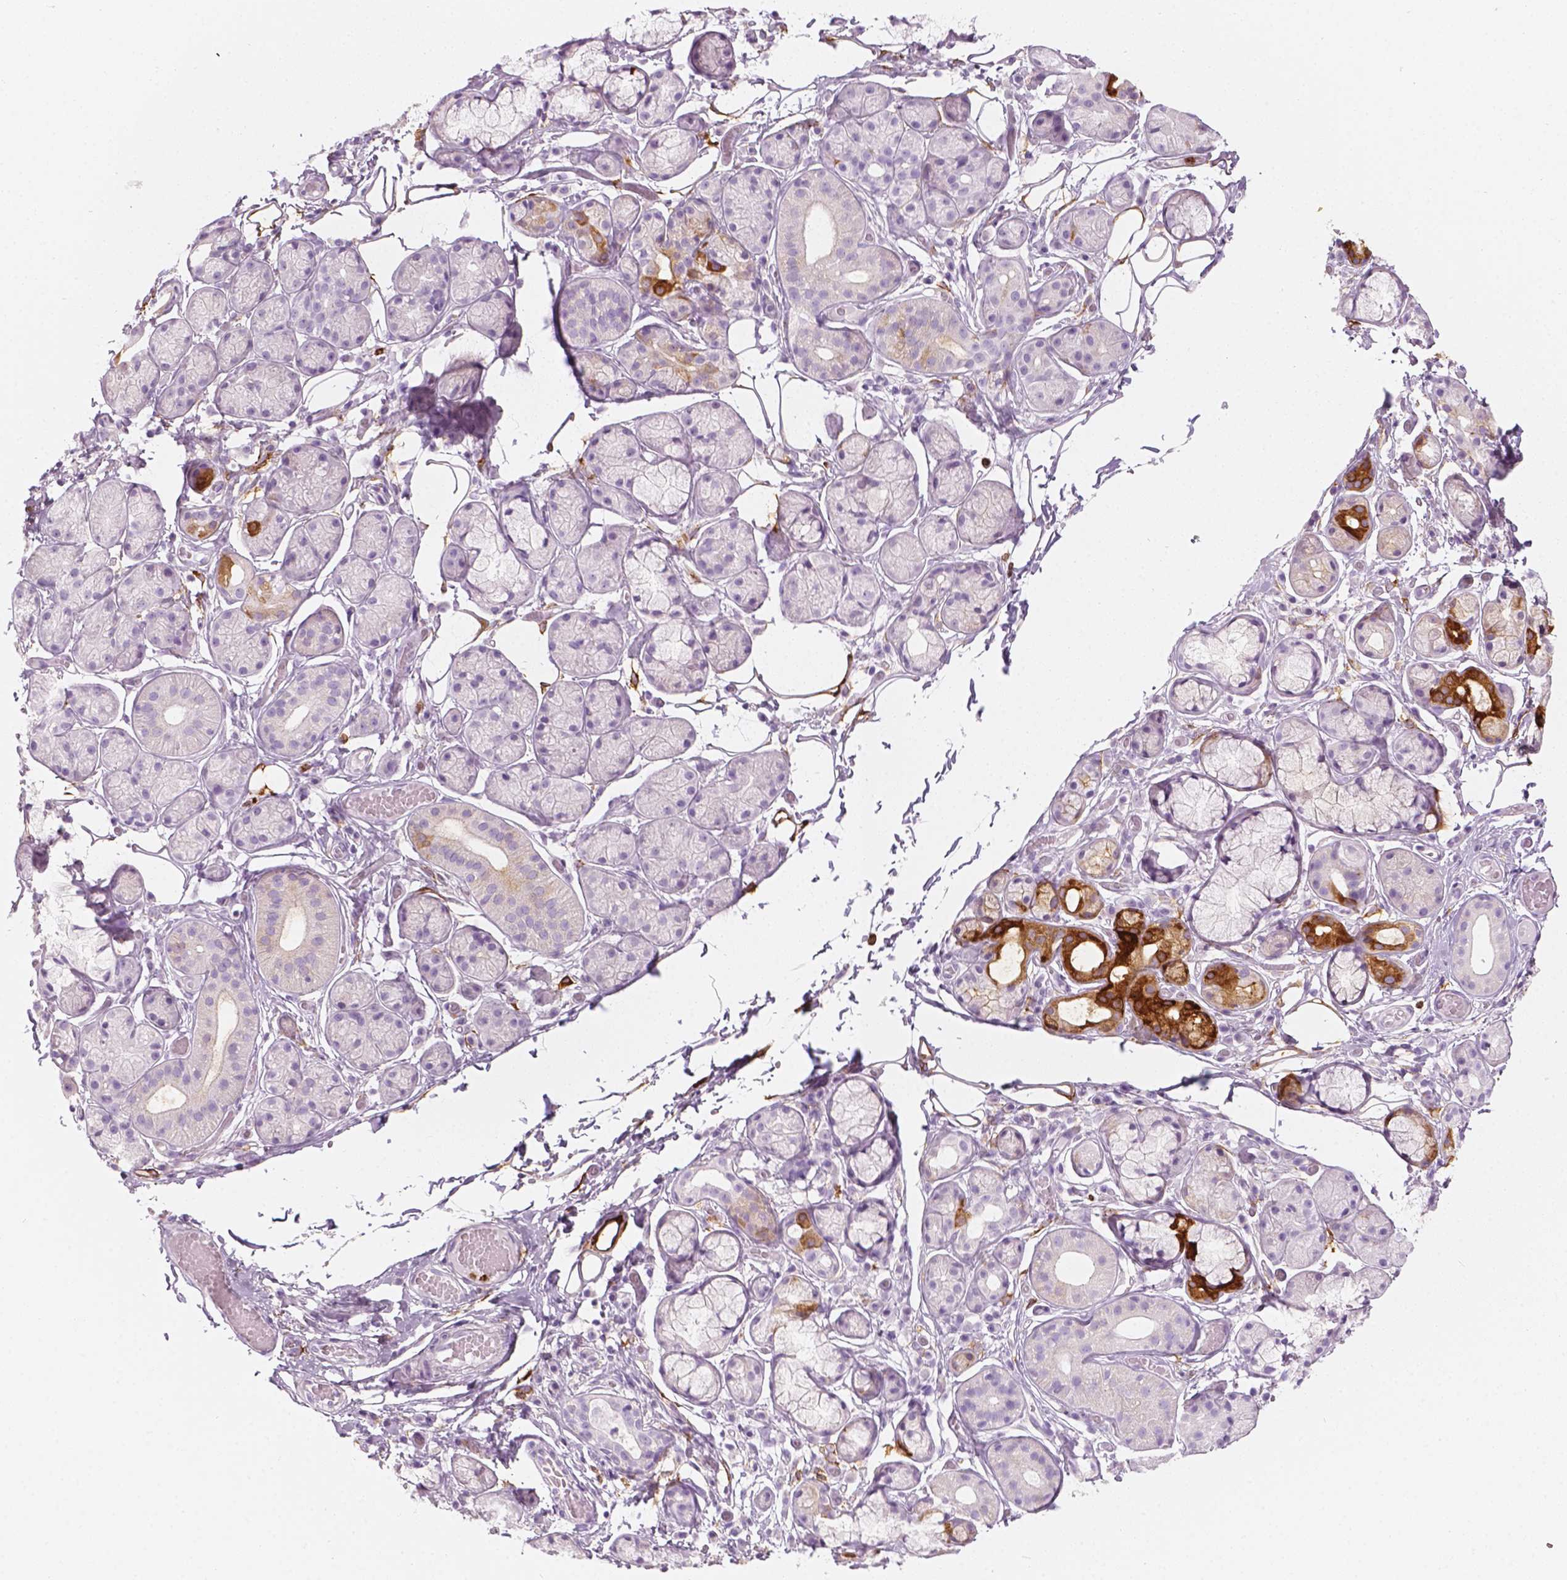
{"staining": {"intensity": "strong", "quantity": "<25%", "location": "cytoplasmic/membranous"}, "tissue": "salivary gland", "cell_type": "Glandular cells", "image_type": "normal", "snomed": [{"axis": "morphology", "description": "Normal tissue, NOS"}, {"axis": "topography", "description": "Salivary gland"}, {"axis": "topography", "description": "Peripheral nerve tissue"}], "caption": "The photomicrograph shows staining of normal salivary gland, revealing strong cytoplasmic/membranous protein positivity (brown color) within glandular cells.", "gene": "CES1", "patient": {"sex": "male", "age": 71}}